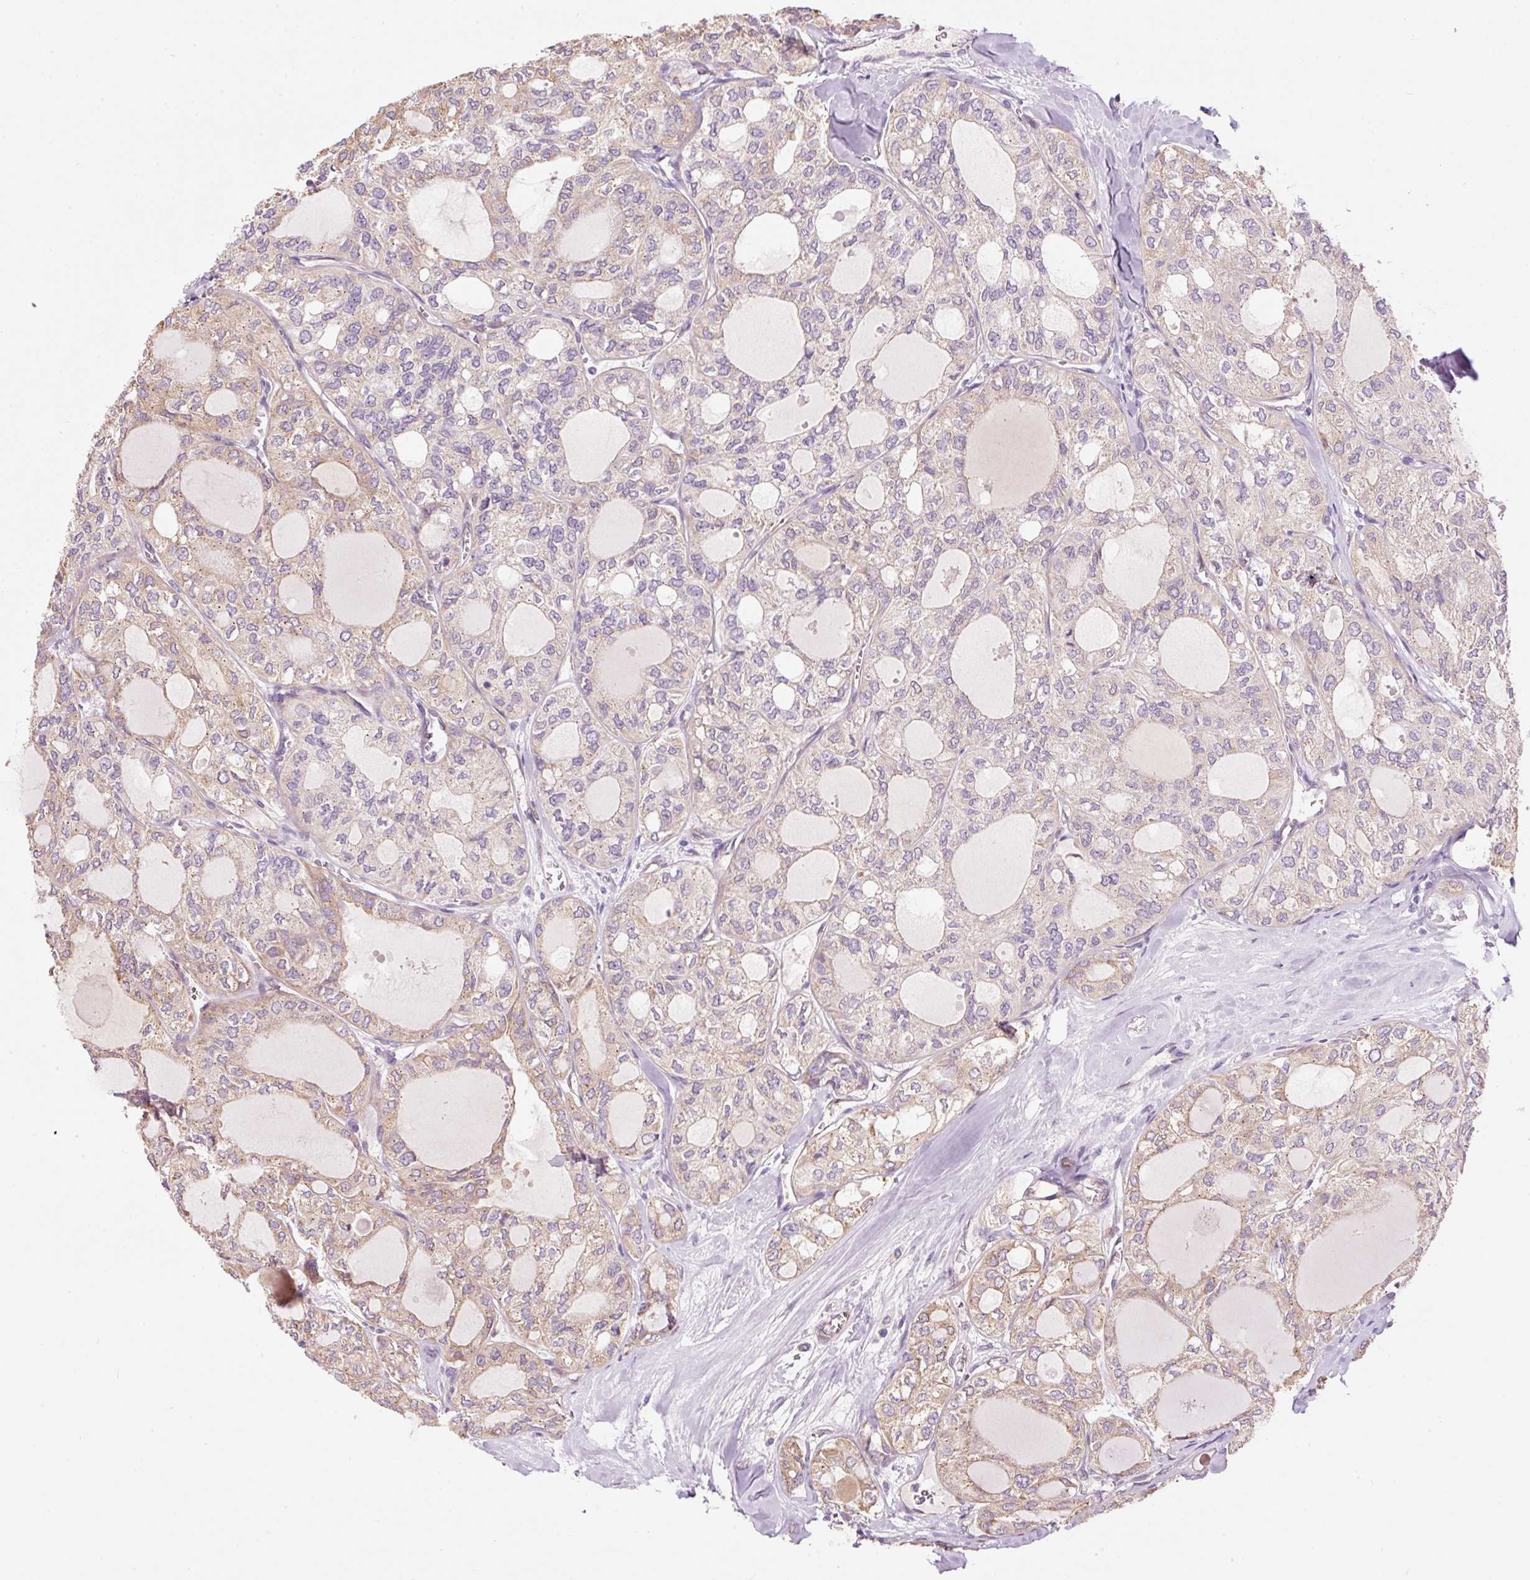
{"staining": {"intensity": "weak", "quantity": "25%-75%", "location": "cytoplasmic/membranous"}, "tissue": "thyroid cancer", "cell_type": "Tumor cells", "image_type": "cancer", "snomed": [{"axis": "morphology", "description": "Follicular adenoma carcinoma, NOS"}, {"axis": "topography", "description": "Thyroid gland"}], "caption": "A low amount of weak cytoplasmic/membranous staining is present in approximately 25%-75% of tumor cells in follicular adenoma carcinoma (thyroid) tissue.", "gene": "PNPLA5", "patient": {"sex": "male", "age": 75}}